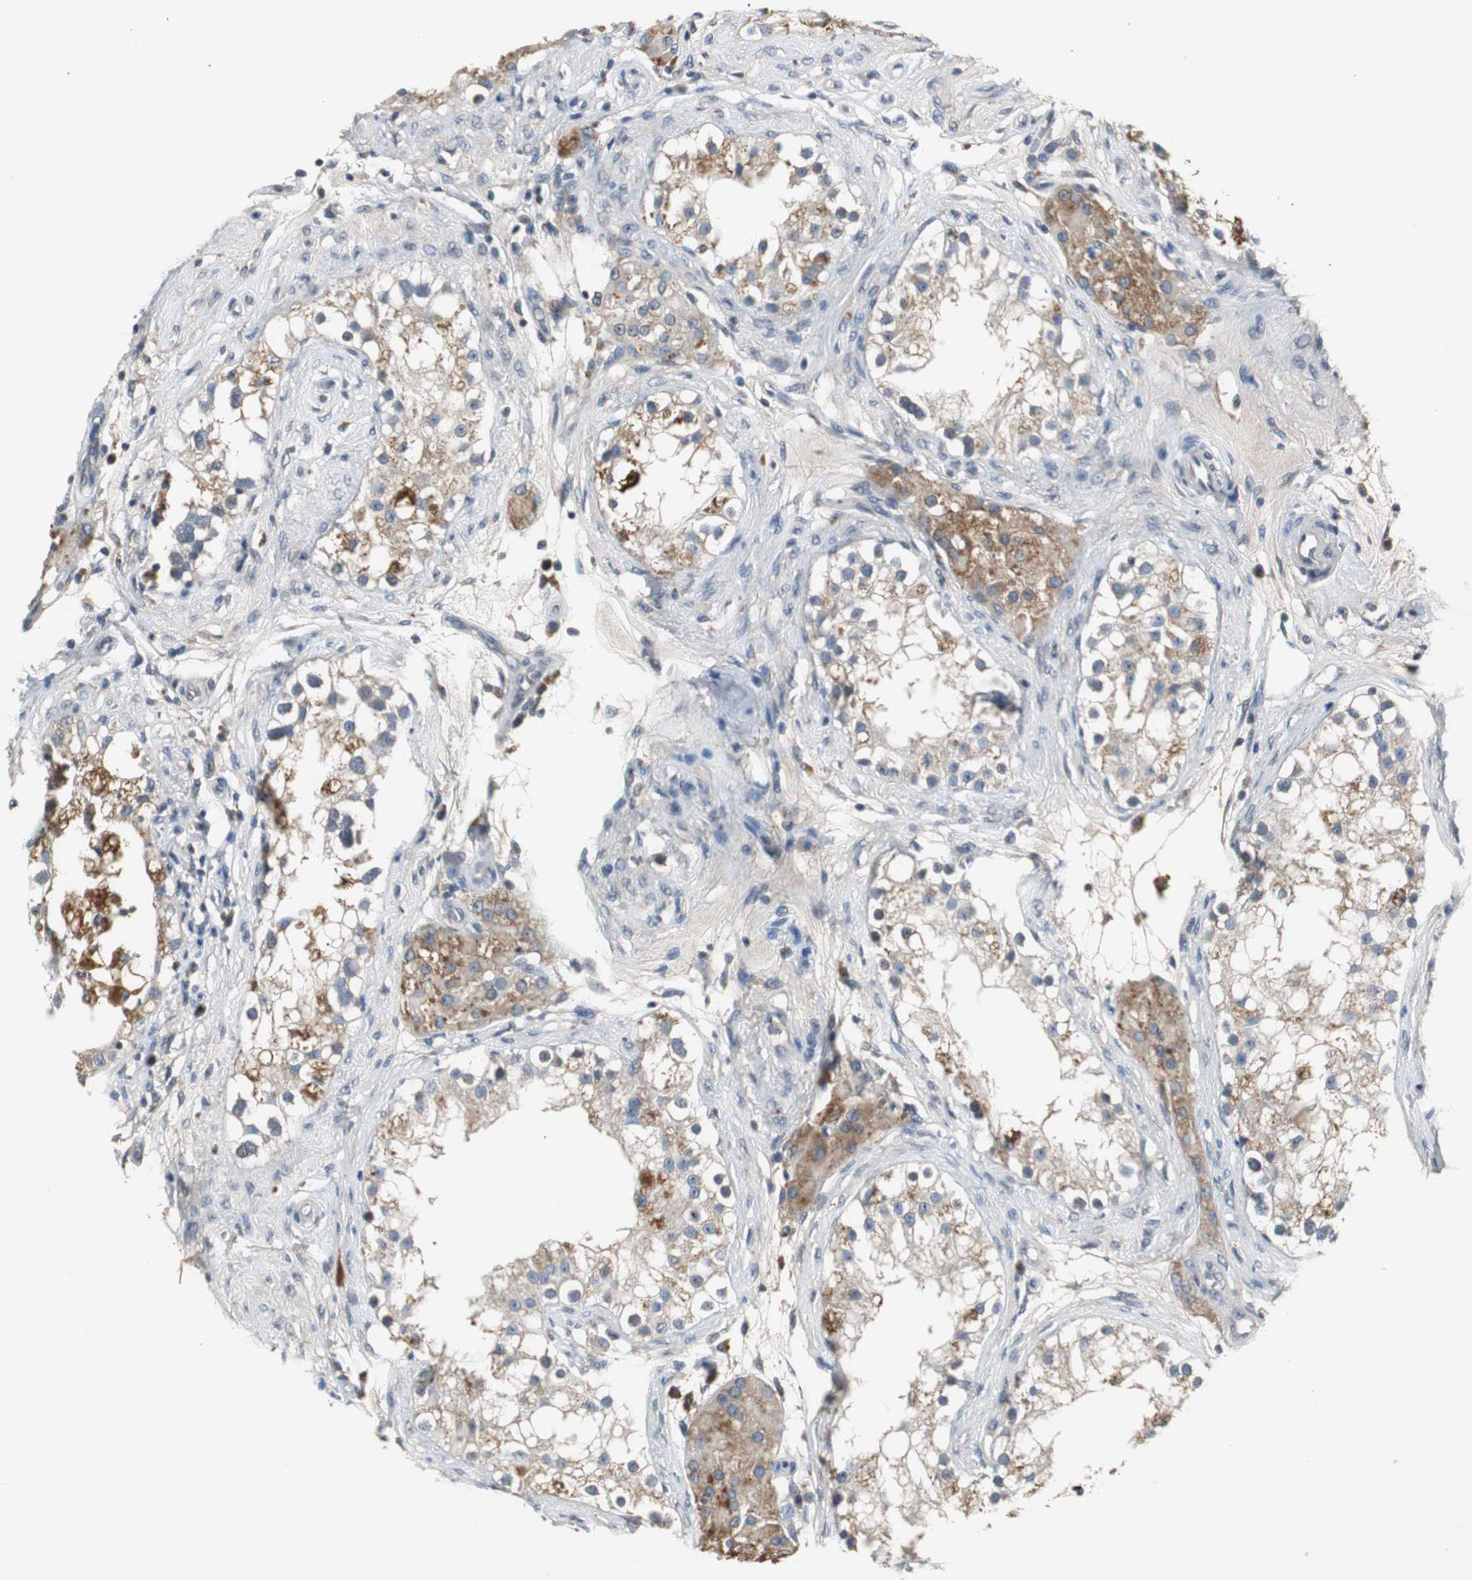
{"staining": {"intensity": "weak", "quantity": "25%-75%", "location": "cytoplasmic/membranous"}, "tissue": "epididymis", "cell_type": "Glandular cells", "image_type": "normal", "snomed": [{"axis": "morphology", "description": "Normal tissue, NOS"}, {"axis": "morphology", "description": "Inflammation, NOS"}, {"axis": "topography", "description": "Epididymis"}], "caption": "Protein staining reveals weak cytoplasmic/membranous positivity in approximately 25%-75% of glandular cells in normal epididymis. (Brightfield microscopy of DAB IHC at high magnification).", "gene": "PTPRN2", "patient": {"sex": "male", "age": 84}}